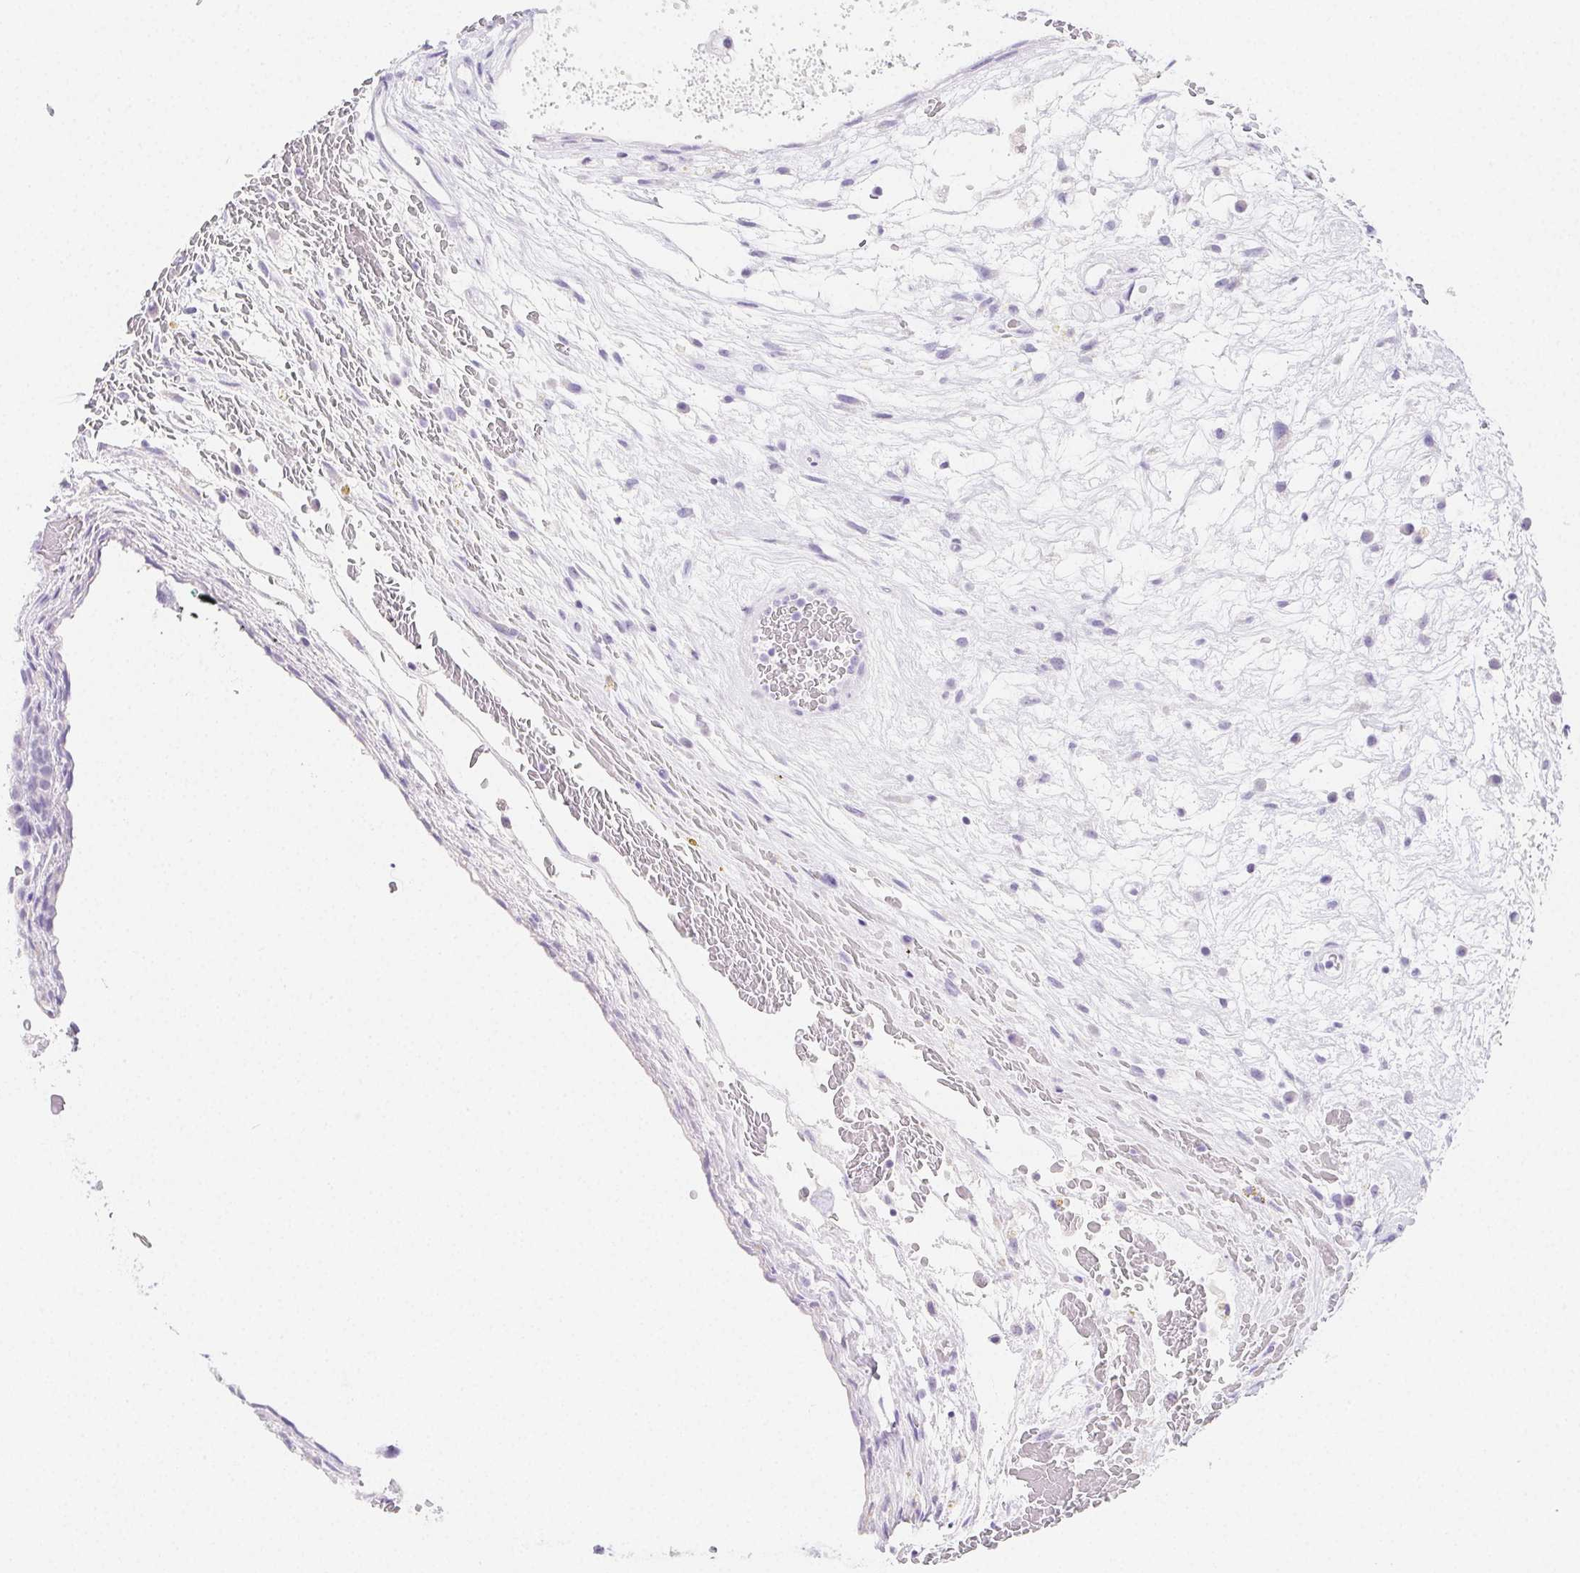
{"staining": {"intensity": "negative", "quantity": "none", "location": "none"}, "tissue": "testis cancer", "cell_type": "Tumor cells", "image_type": "cancer", "snomed": [{"axis": "morphology", "description": "Normal tissue, NOS"}, {"axis": "morphology", "description": "Carcinoma, Embryonal, NOS"}, {"axis": "topography", "description": "Testis"}], "caption": "Histopathology image shows no protein positivity in tumor cells of testis embryonal carcinoma tissue. Brightfield microscopy of immunohistochemistry stained with DAB (3,3'-diaminobenzidine) (brown) and hematoxylin (blue), captured at high magnification.", "gene": "ZBBX", "patient": {"sex": "male", "age": 32}}